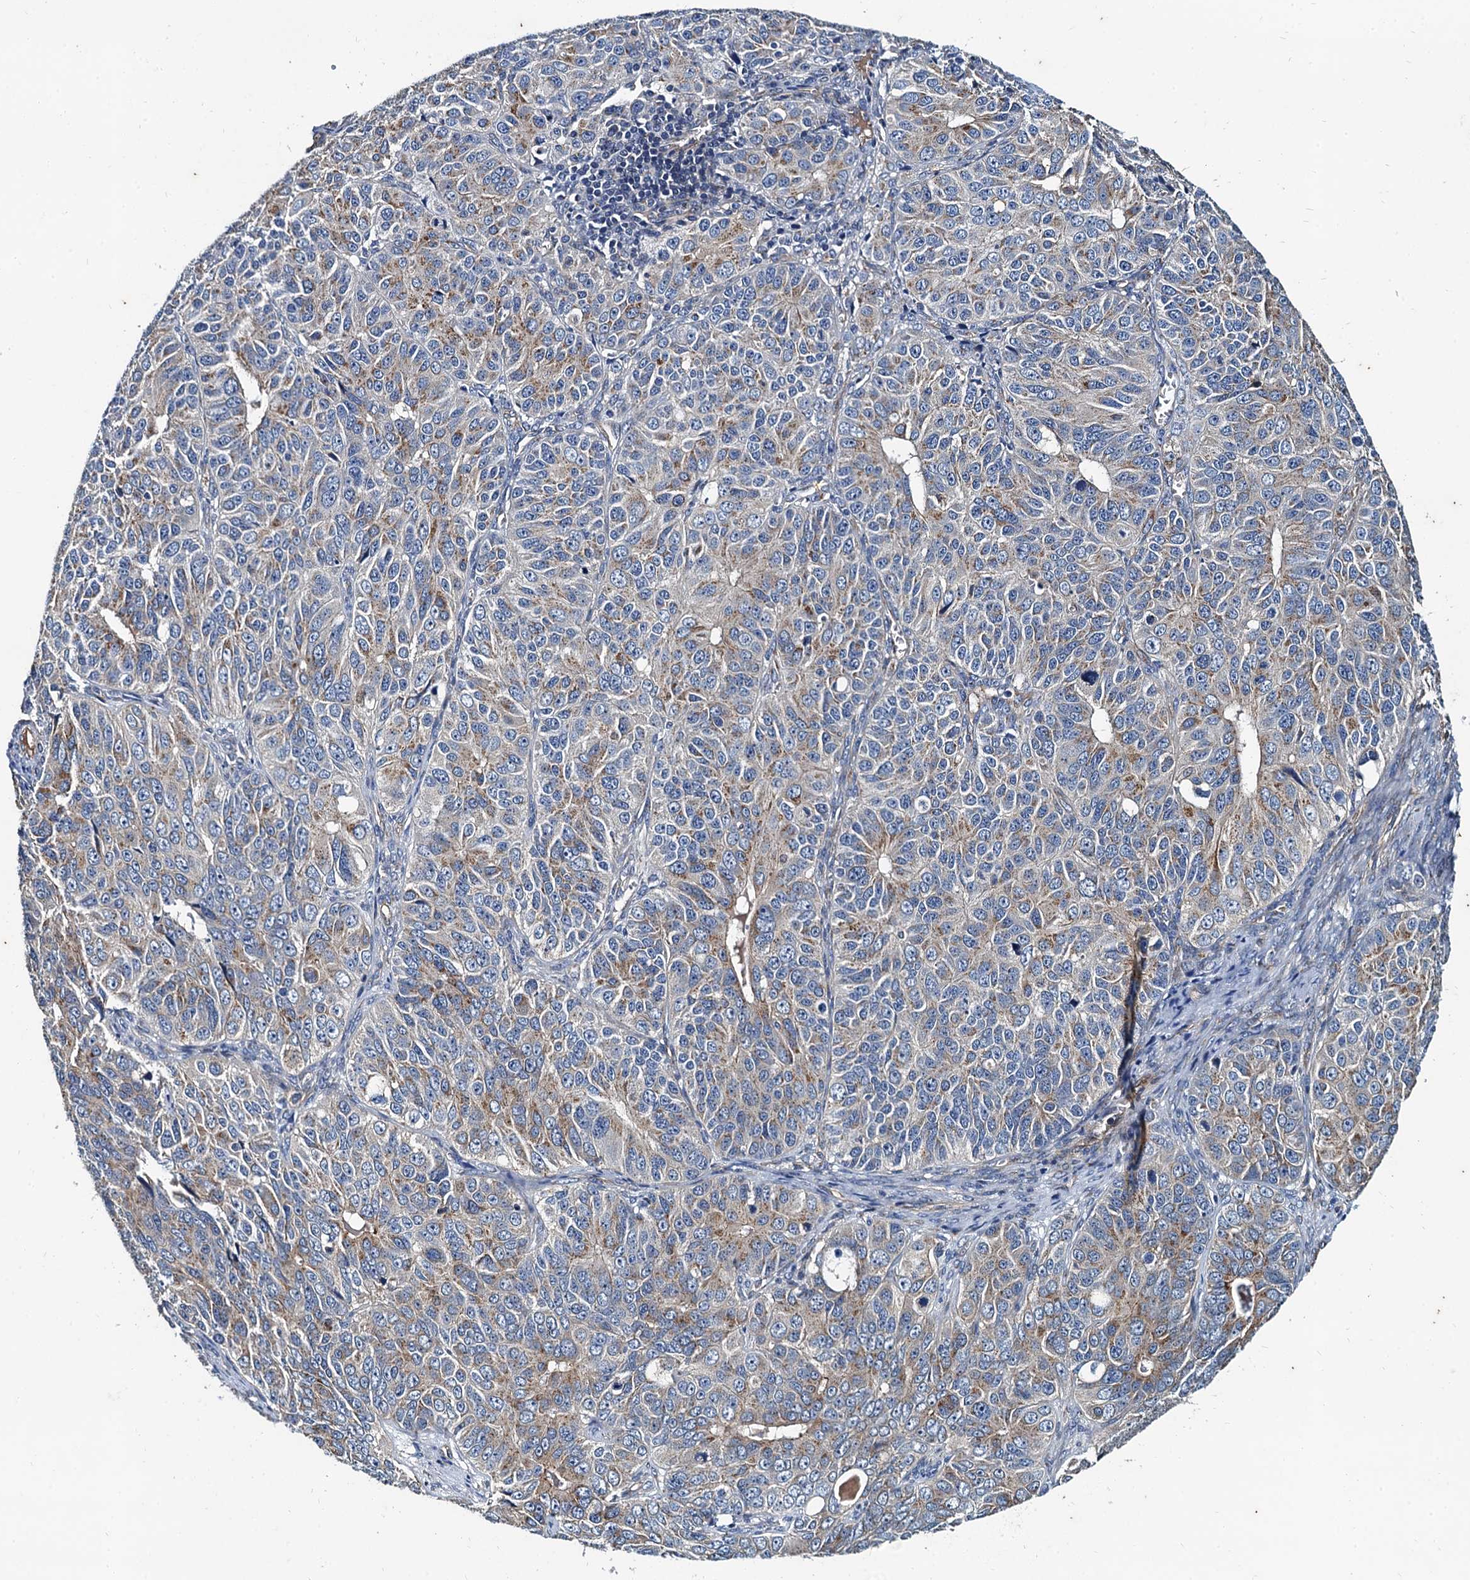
{"staining": {"intensity": "weak", "quantity": "25%-75%", "location": "cytoplasmic/membranous"}, "tissue": "ovarian cancer", "cell_type": "Tumor cells", "image_type": "cancer", "snomed": [{"axis": "morphology", "description": "Carcinoma, endometroid"}, {"axis": "topography", "description": "Ovary"}], "caption": "Human endometroid carcinoma (ovarian) stained for a protein (brown) shows weak cytoplasmic/membranous positive staining in about 25%-75% of tumor cells.", "gene": "NGRN", "patient": {"sex": "female", "age": 51}}